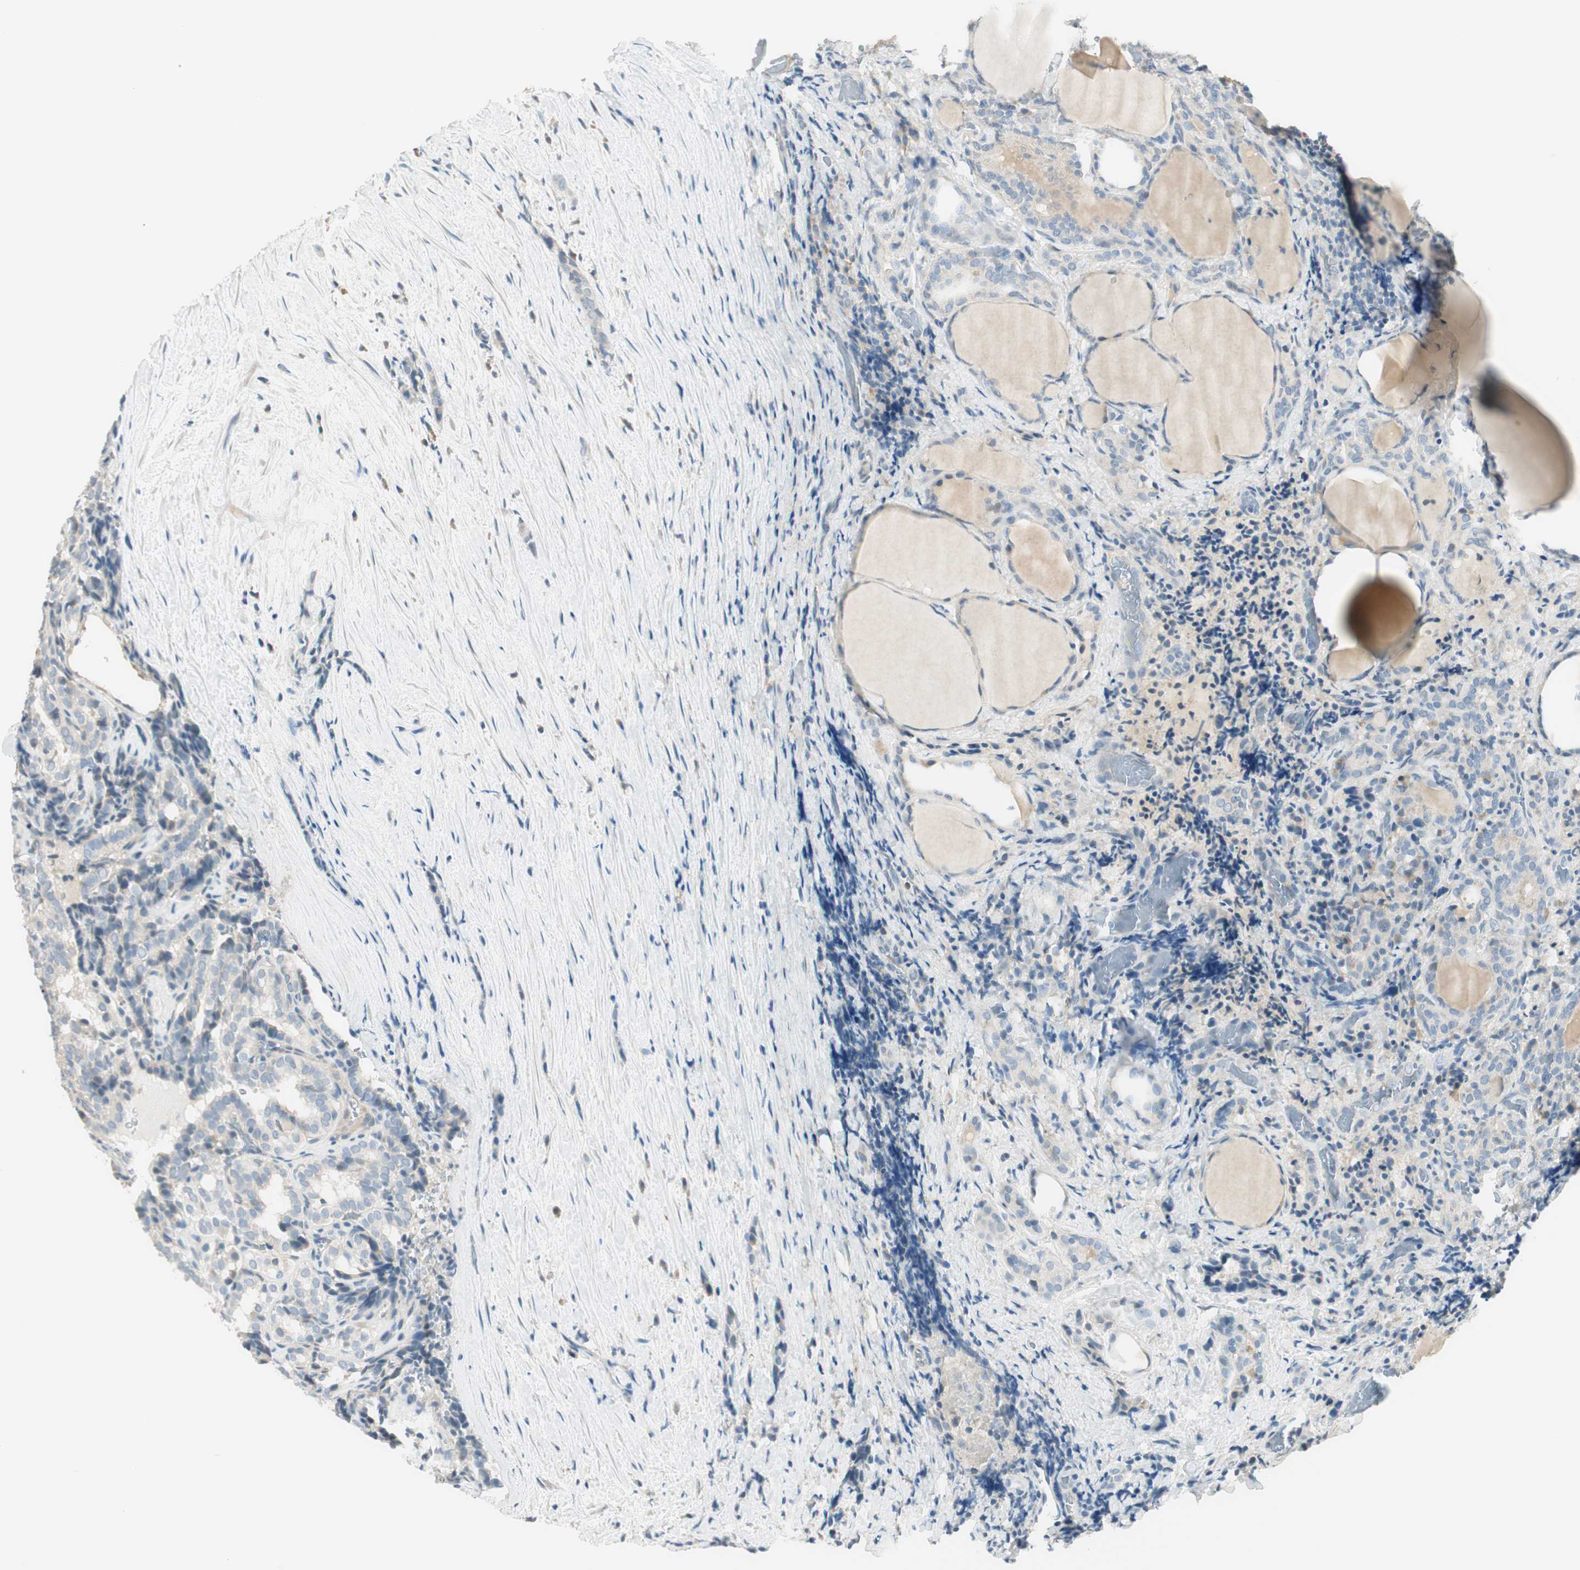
{"staining": {"intensity": "negative", "quantity": "none", "location": "none"}, "tissue": "thyroid cancer", "cell_type": "Tumor cells", "image_type": "cancer", "snomed": [{"axis": "morphology", "description": "Normal tissue, NOS"}, {"axis": "morphology", "description": "Papillary adenocarcinoma, NOS"}, {"axis": "topography", "description": "Thyroid gland"}], "caption": "Tumor cells are negative for brown protein staining in thyroid papillary adenocarcinoma.", "gene": "TACR3", "patient": {"sex": "female", "age": 30}}